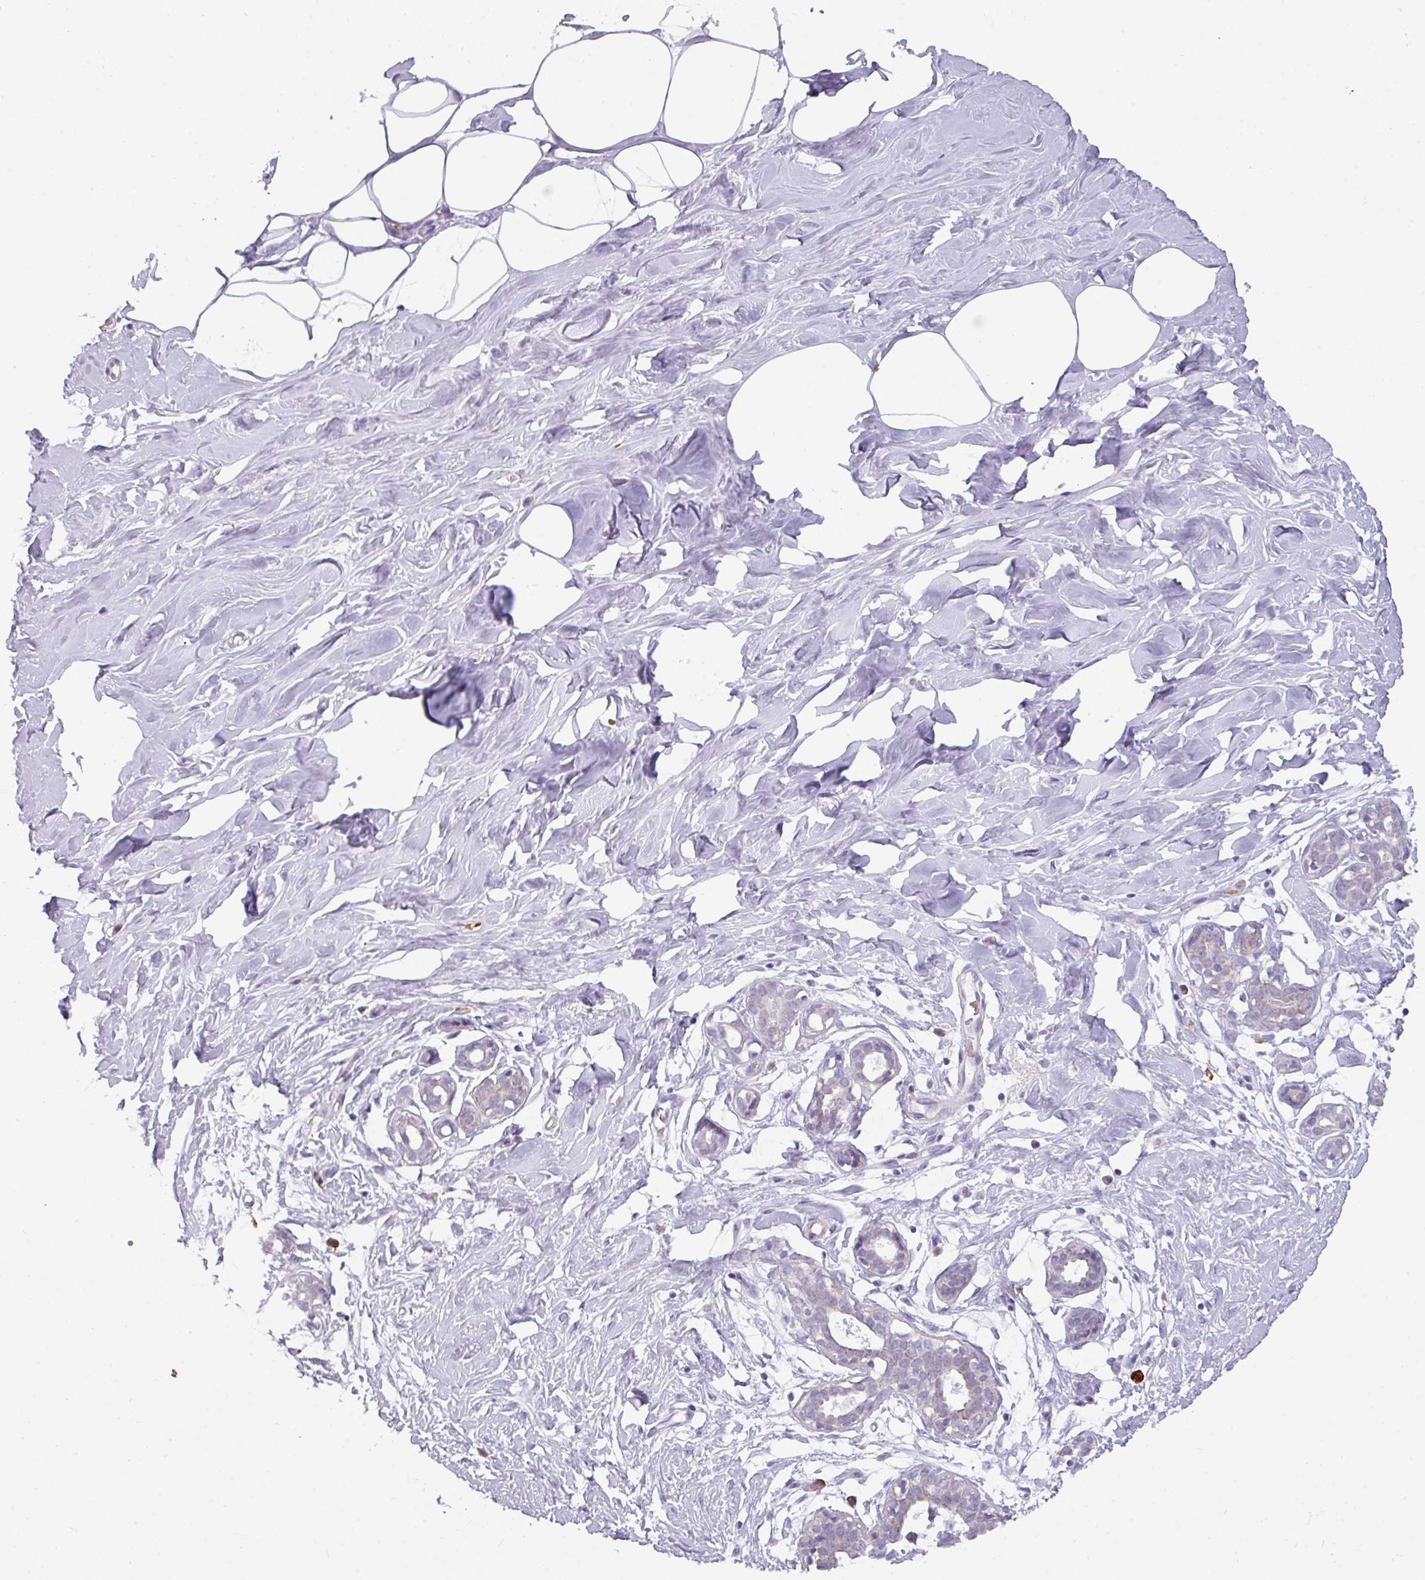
{"staining": {"intensity": "negative", "quantity": "none", "location": "none"}, "tissue": "breast", "cell_type": "Adipocytes", "image_type": "normal", "snomed": [{"axis": "morphology", "description": "Normal tissue, NOS"}, {"axis": "topography", "description": "Breast"}], "caption": "A histopathology image of breast stained for a protein shows no brown staining in adipocytes. (DAB (3,3'-diaminobenzidine) immunohistochemistry visualized using brightfield microscopy, high magnification).", "gene": "C2orf68", "patient": {"sex": "female", "age": 27}}